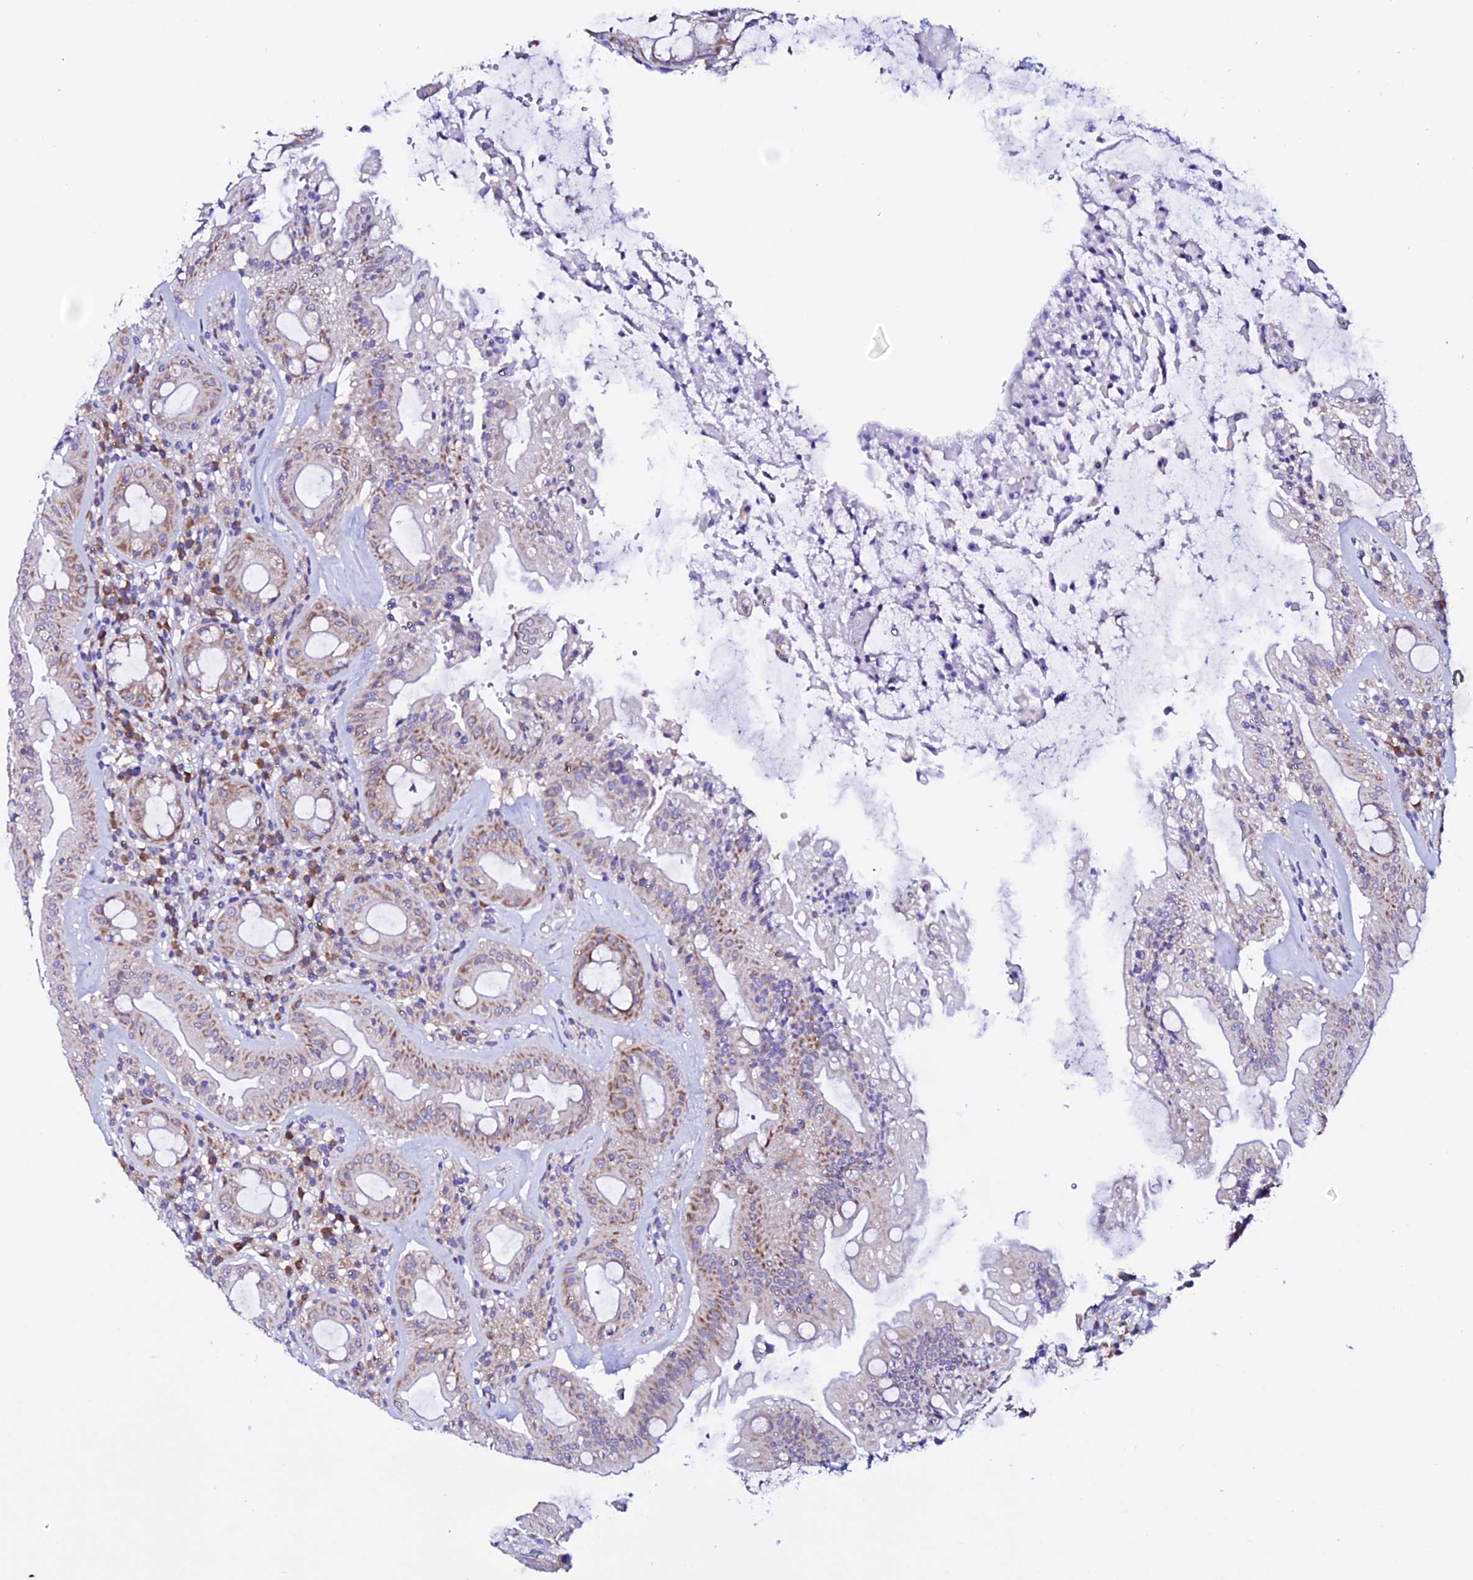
{"staining": {"intensity": "moderate", "quantity": ">75%", "location": "cytoplasmic/membranous"}, "tissue": "rectum", "cell_type": "Glandular cells", "image_type": "normal", "snomed": [{"axis": "morphology", "description": "Normal tissue, NOS"}, {"axis": "topography", "description": "Rectum"}], "caption": "Brown immunohistochemical staining in benign rectum displays moderate cytoplasmic/membranous positivity in approximately >75% of glandular cells.", "gene": "EEF1G", "patient": {"sex": "female", "age": 57}}